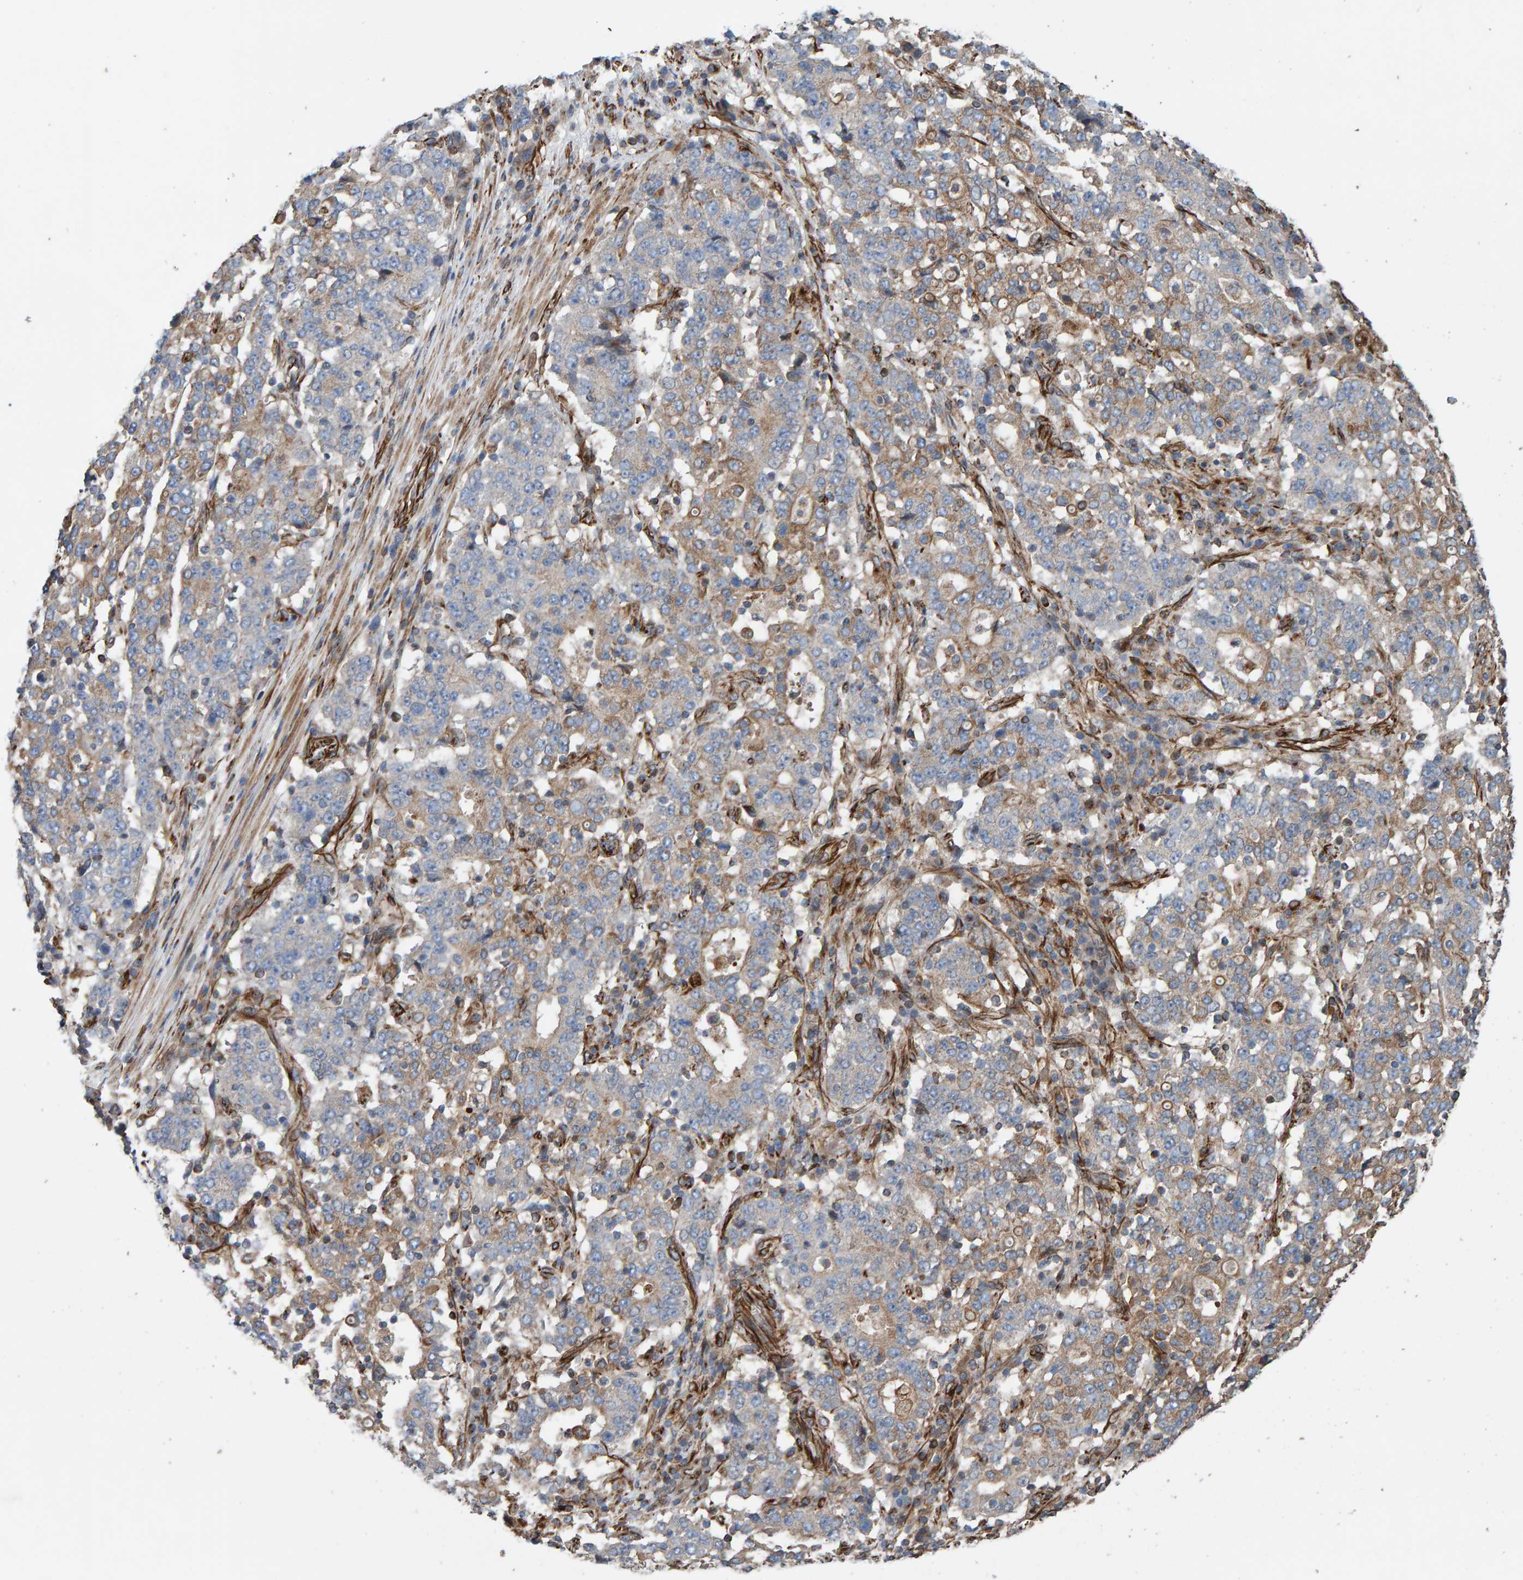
{"staining": {"intensity": "weak", "quantity": "<25%", "location": "cytoplasmic/membranous"}, "tissue": "stomach cancer", "cell_type": "Tumor cells", "image_type": "cancer", "snomed": [{"axis": "morphology", "description": "Adenocarcinoma, NOS"}, {"axis": "topography", "description": "Stomach"}], "caption": "Immunohistochemical staining of human stomach adenocarcinoma shows no significant positivity in tumor cells.", "gene": "ZNF347", "patient": {"sex": "male", "age": 59}}